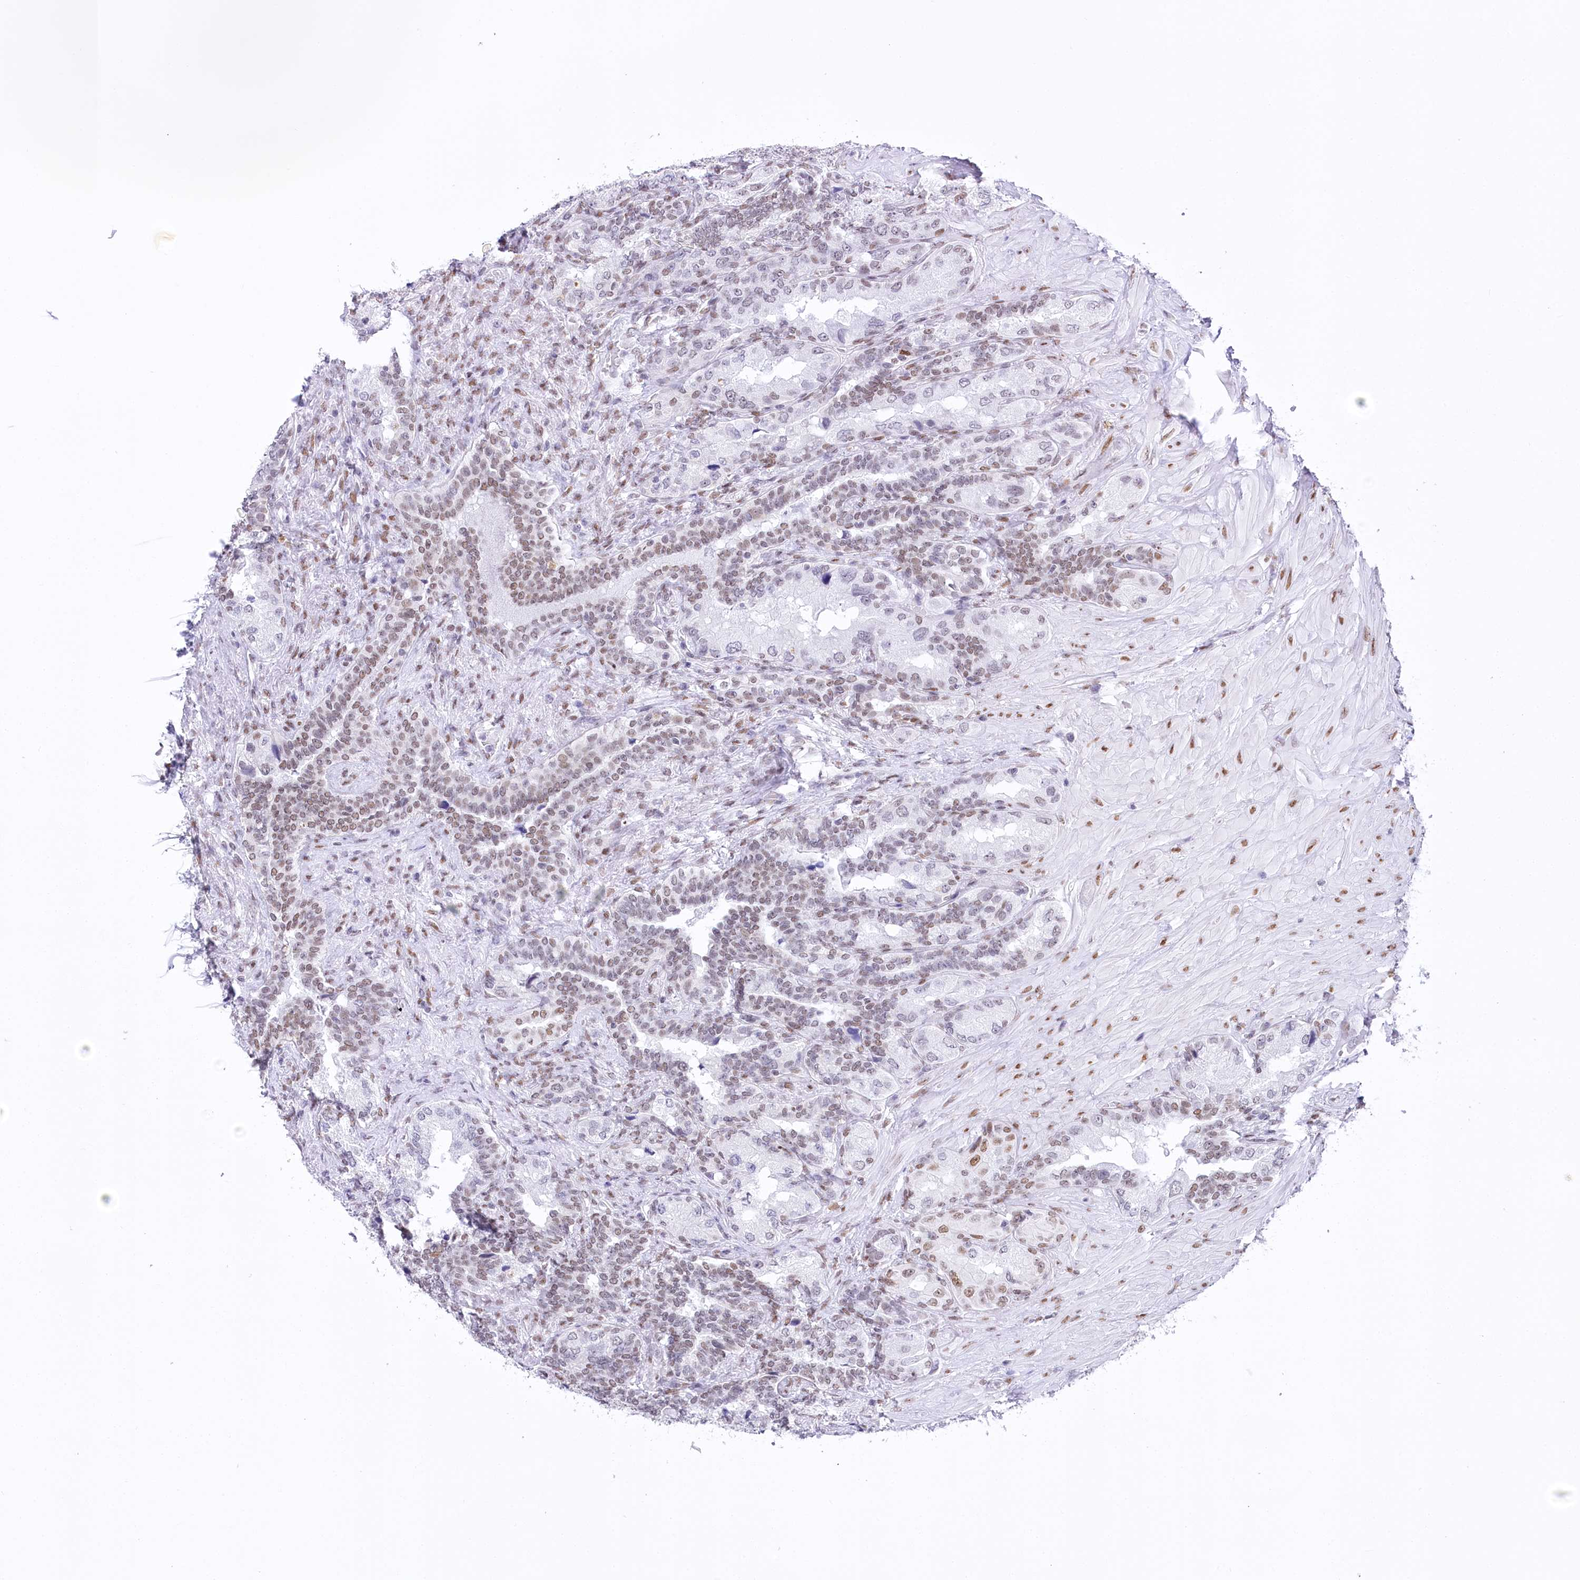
{"staining": {"intensity": "moderate", "quantity": "25%-75%", "location": "nuclear"}, "tissue": "seminal vesicle", "cell_type": "Glandular cells", "image_type": "normal", "snomed": [{"axis": "morphology", "description": "Normal tissue, NOS"}, {"axis": "topography", "description": "Seminal veicle"}, {"axis": "topography", "description": "Peripheral nerve tissue"}], "caption": "The micrograph reveals immunohistochemical staining of unremarkable seminal vesicle. There is moderate nuclear positivity is identified in about 25%-75% of glandular cells. The protein of interest is stained brown, and the nuclei are stained in blue (DAB IHC with brightfield microscopy, high magnification).", "gene": "HNRNPA0", "patient": {"sex": "male", "age": 67}}